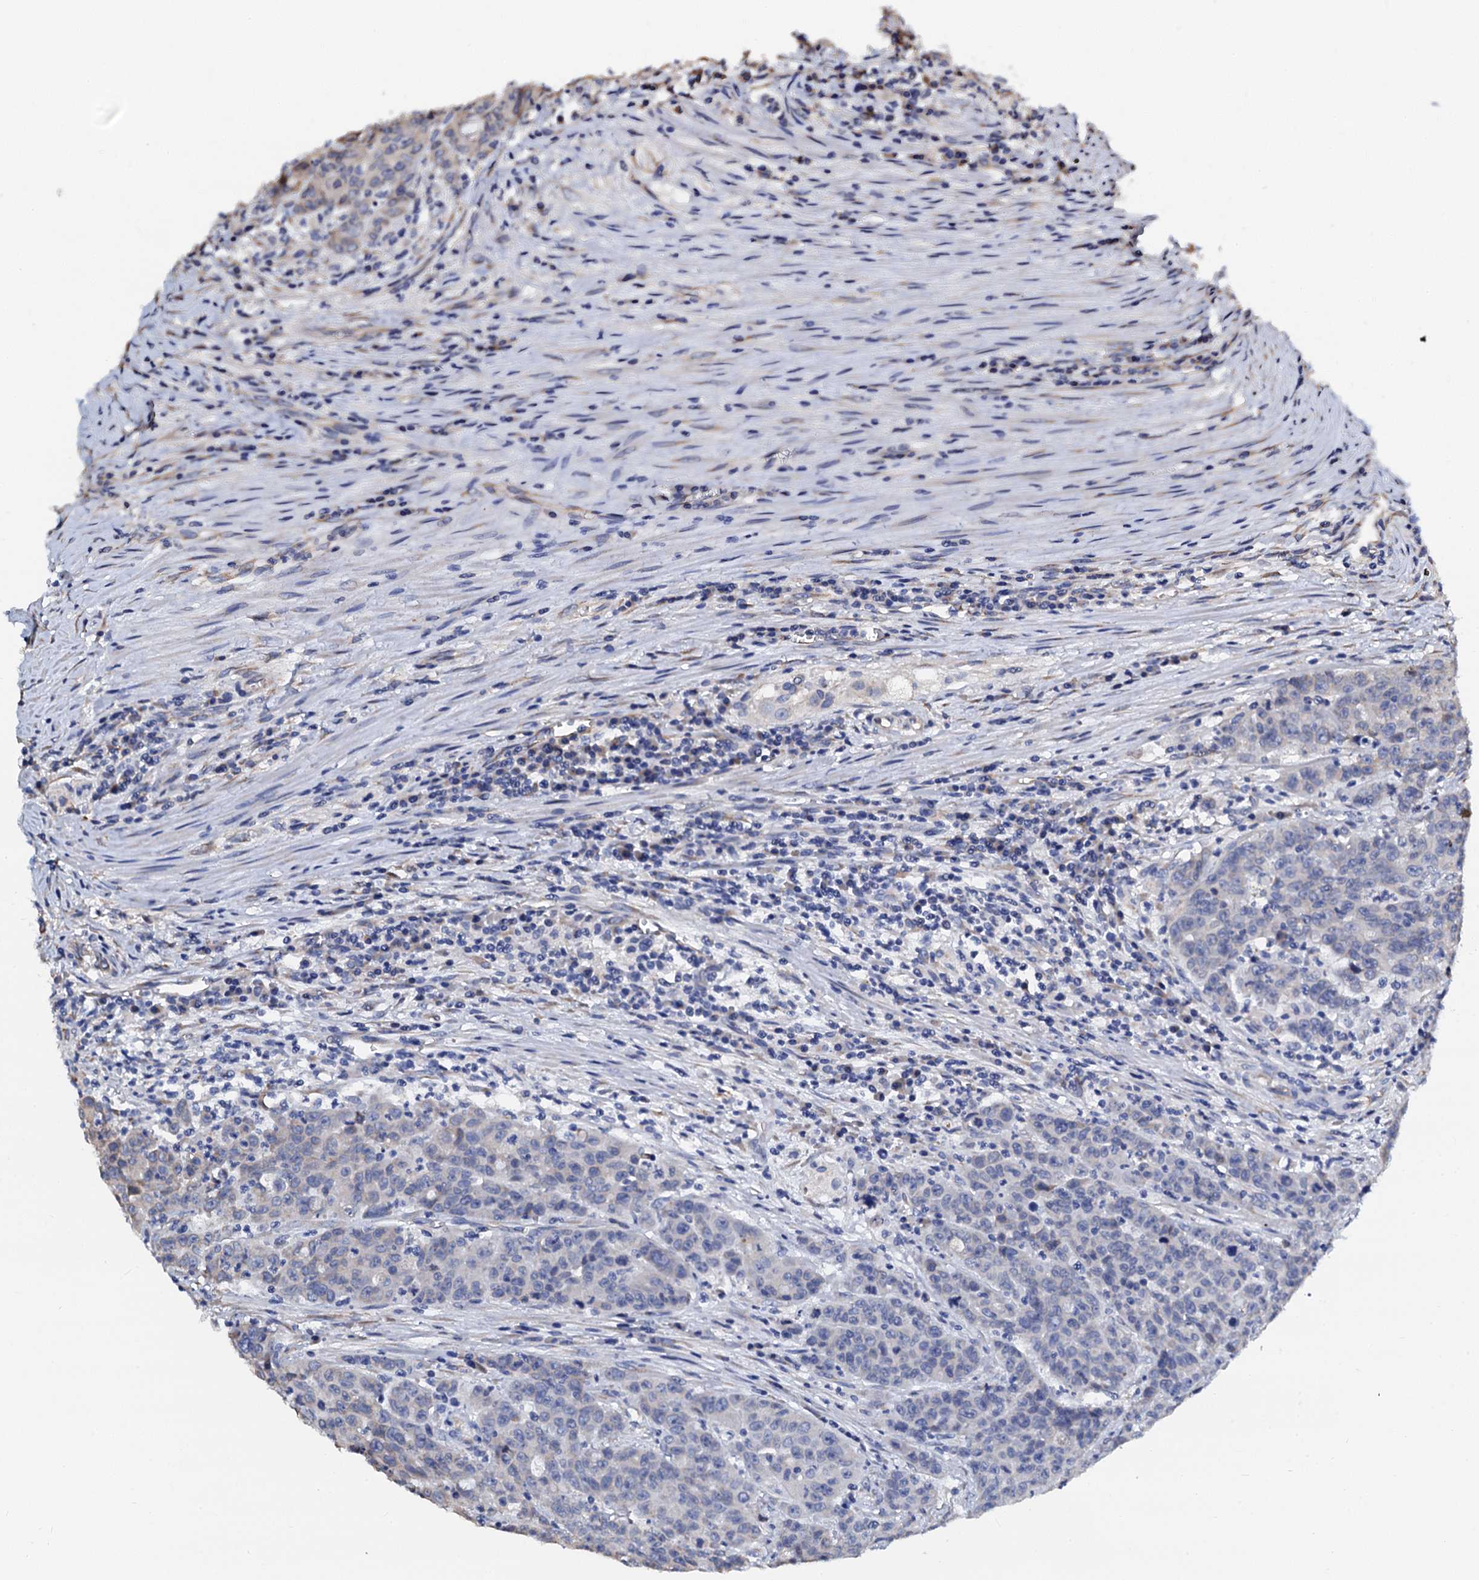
{"staining": {"intensity": "negative", "quantity": "none", "location": "none"}, "tissue": "colorectal cancer", "cell_type": "Tumor cells", "image_type": "cancer", "snomed": [{"axis": "morphology", "description": "Adenocarcinoma, NOS"}, {"axis": "topography", "description": "Colon"}], "caption": "Immunohistochemical staining of human adenocarcinoma (colorectal) exhibits no significant positivity in tumor cells.", "gene": "AKAP3", "patient": {"sex": "male", "age": 62}}